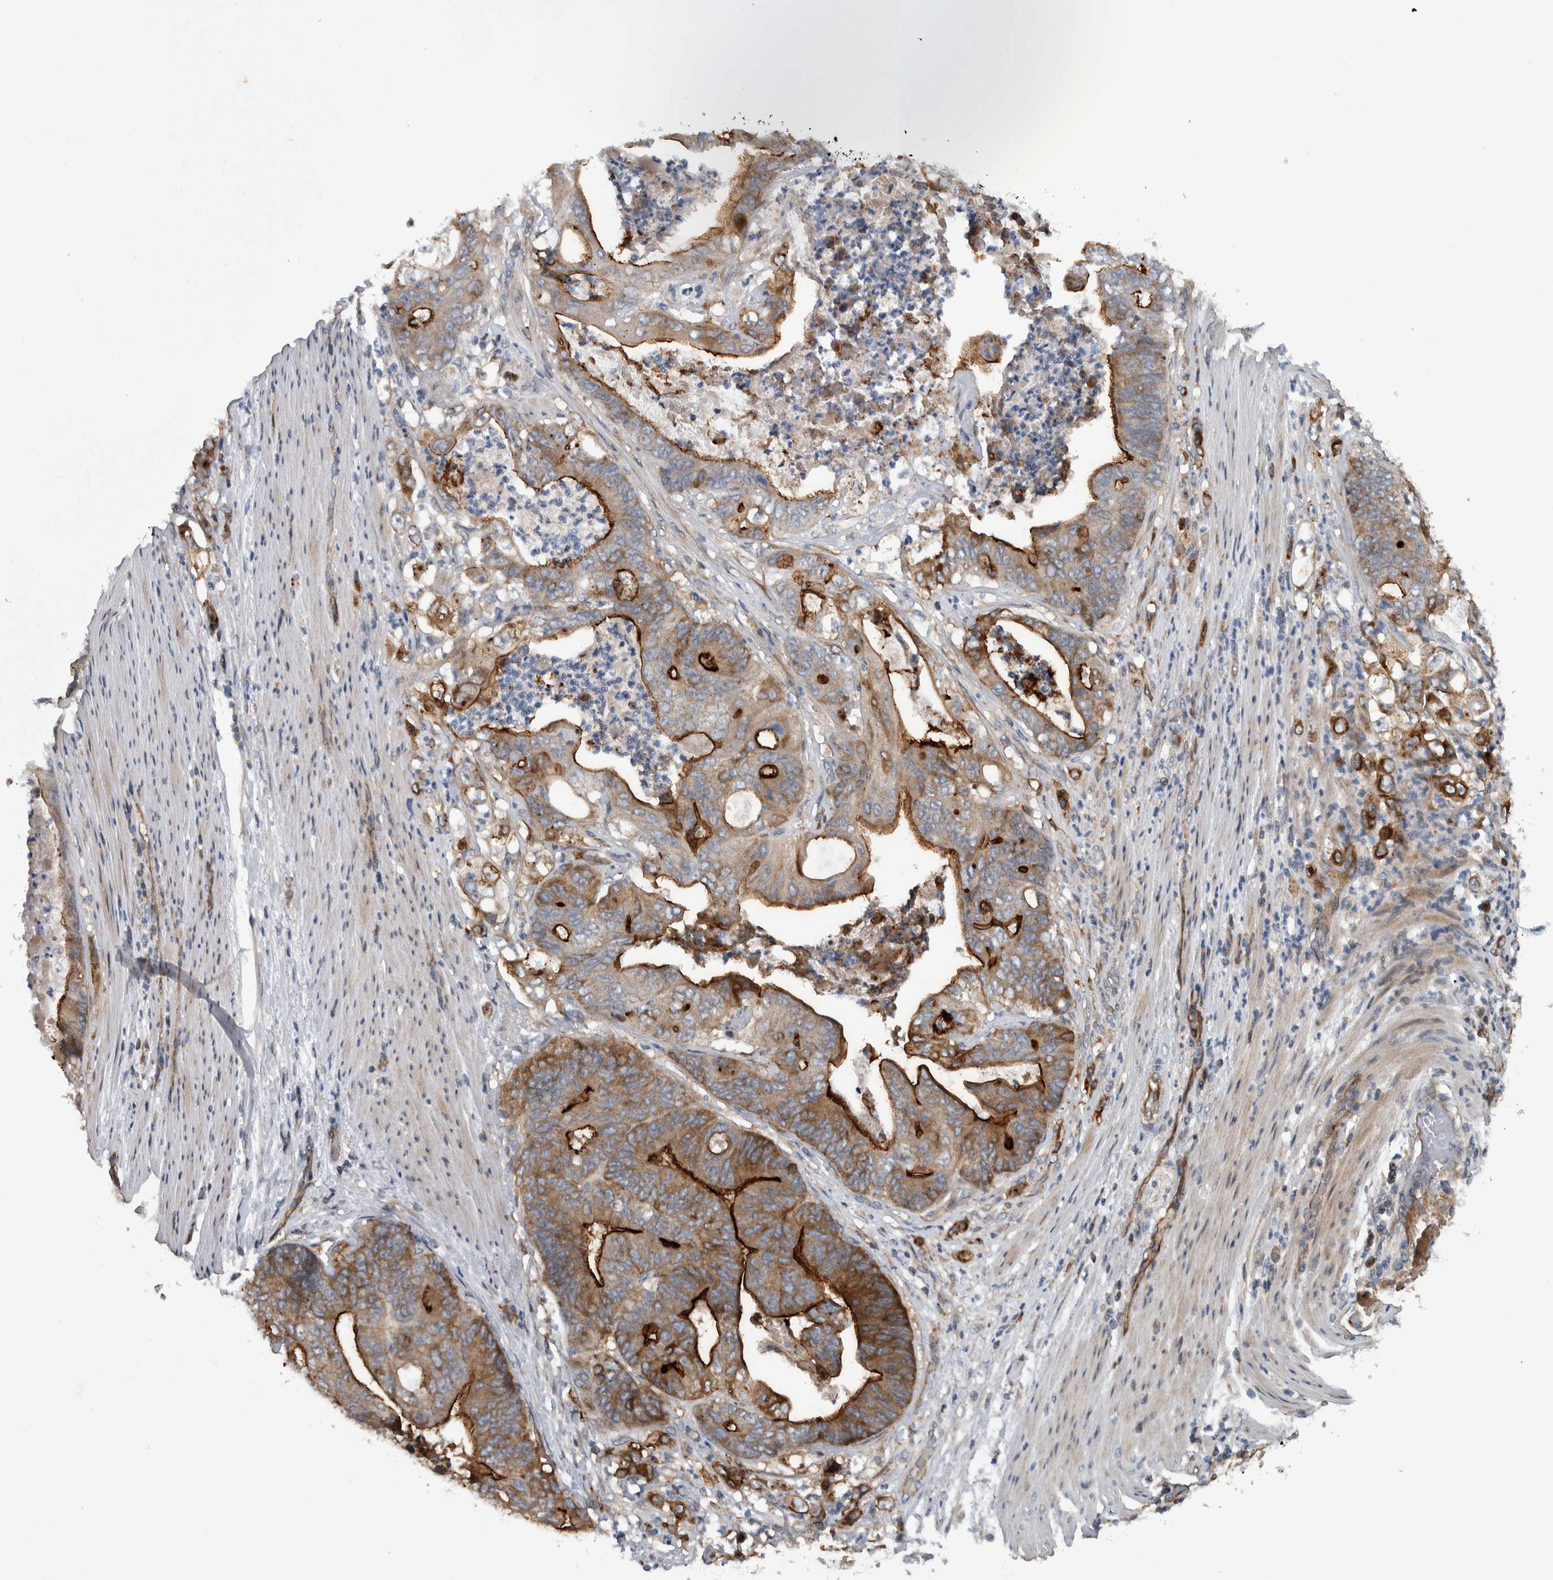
{"staining": {"intensity": "strong", "quantity": ">75%", "location": "cytoplasmic/membranous"}, "tissue": "stomach cancer", "cell_type": "Tumor cells", "image_type": "cancer", "snomed": [{"axis": "morphology", "description": "Adenocarcinoma, NOS"}, {"axis": "topography", "description": "Stomach"}], "caption": "The image displays a brown stain indicating the presence of a protein in the cytoplasmic/membranous of tumor cells in stomach cancer.", "gene": "BAIAP2L1", "patient": {"sex": "female", "age": 73}}